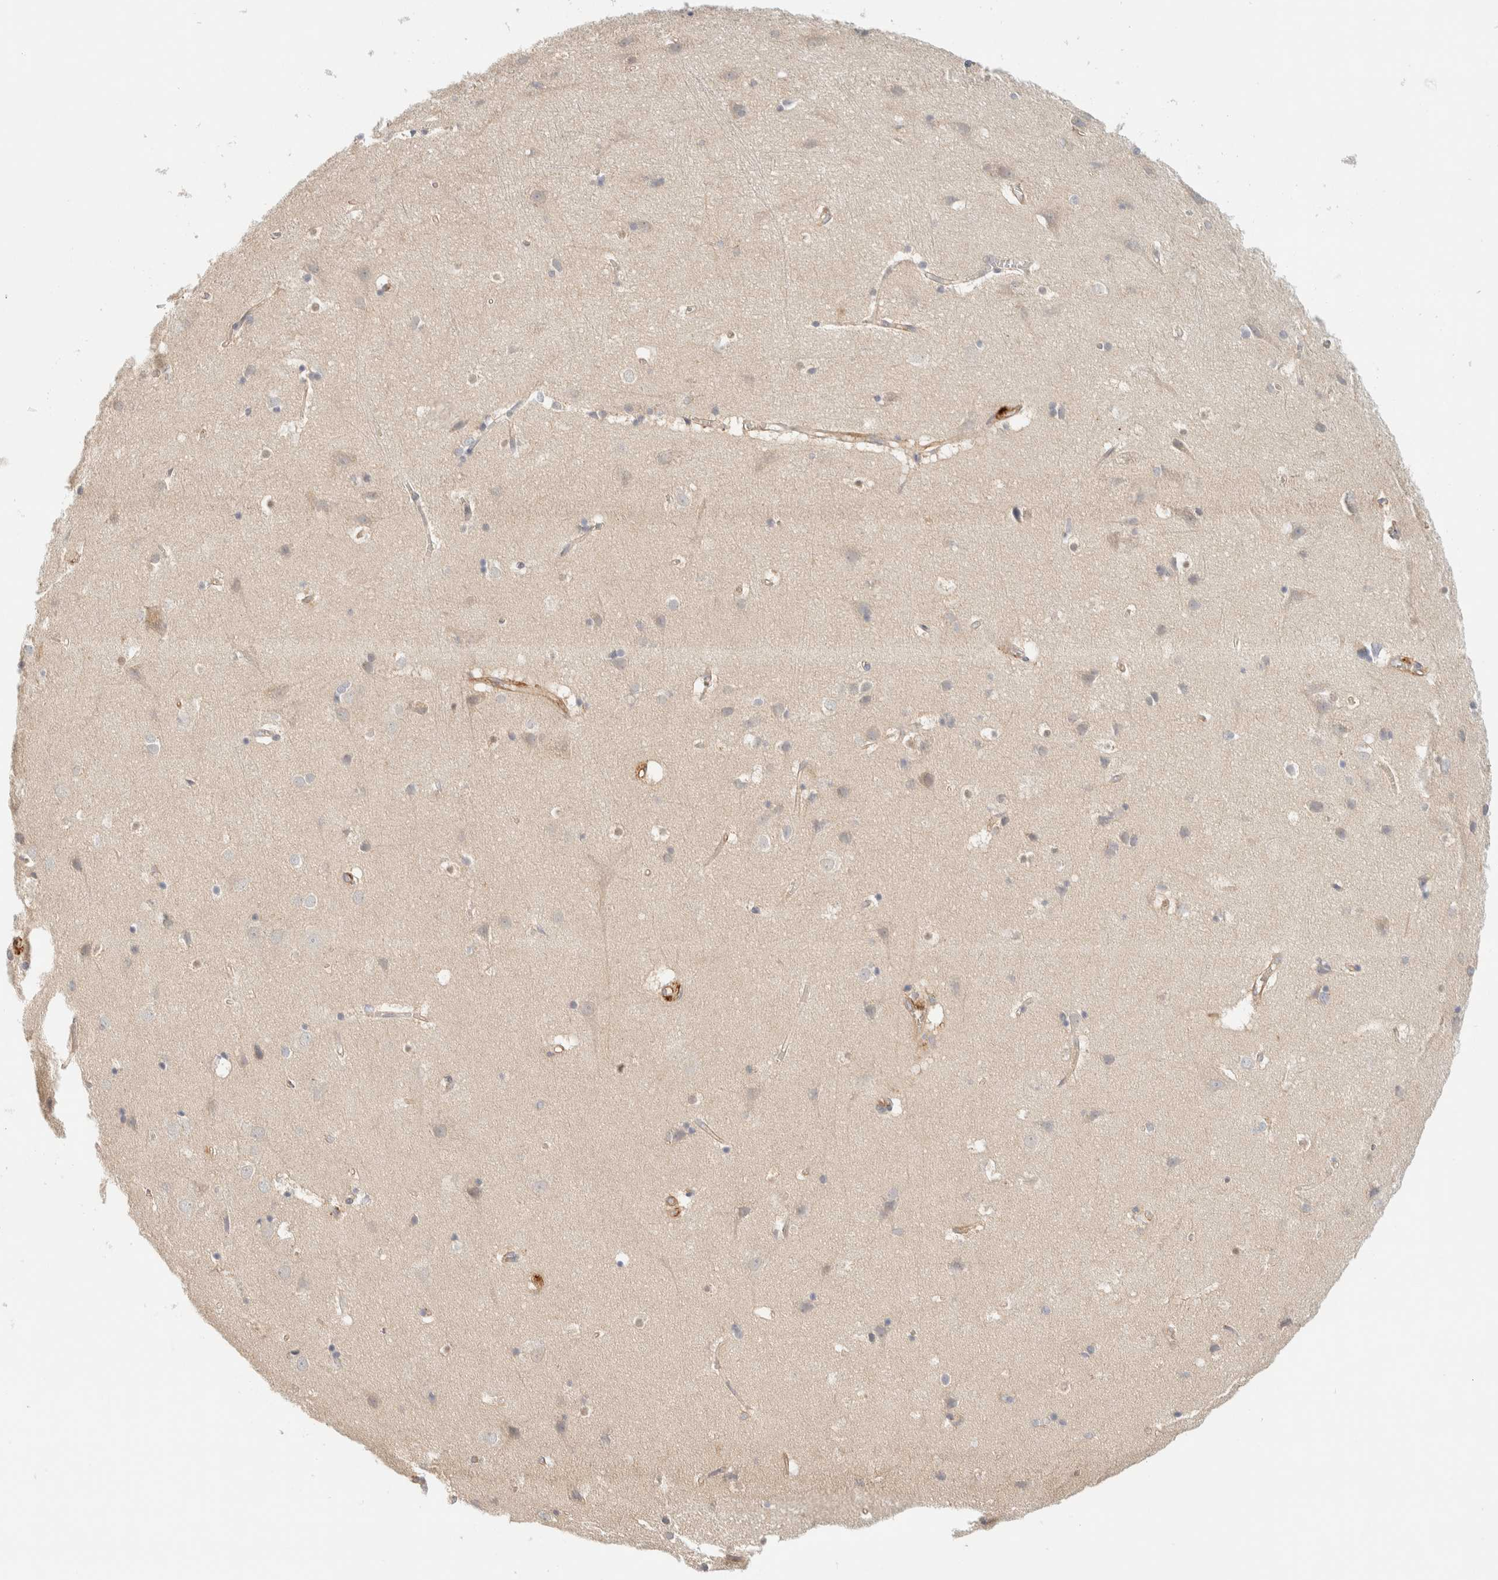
{"staining": {"intensity": "moderate", "quantity": "25%-75%", "location": "cytoplasmic/membranous"}, "tissue": "cerebral cortex", "cell_type": "Endothelial cells", "image_type": "normal", "snomed": [{"axis": "morphology", "description": "Normal tissue, NOS"}, {"axis": "topography", "description": "Cerebral cortex"}], "caption": "Endothelial cells exhibit medium levels of moderate cytoplasmic/membranous staining in about 25%-75% of cells in benign cerebral cortex. The protein of interest is shown in brown color, while the nuclei are stained blue.", "gene": "FAT1", "patient": {"sex": "male", "age": 54}}